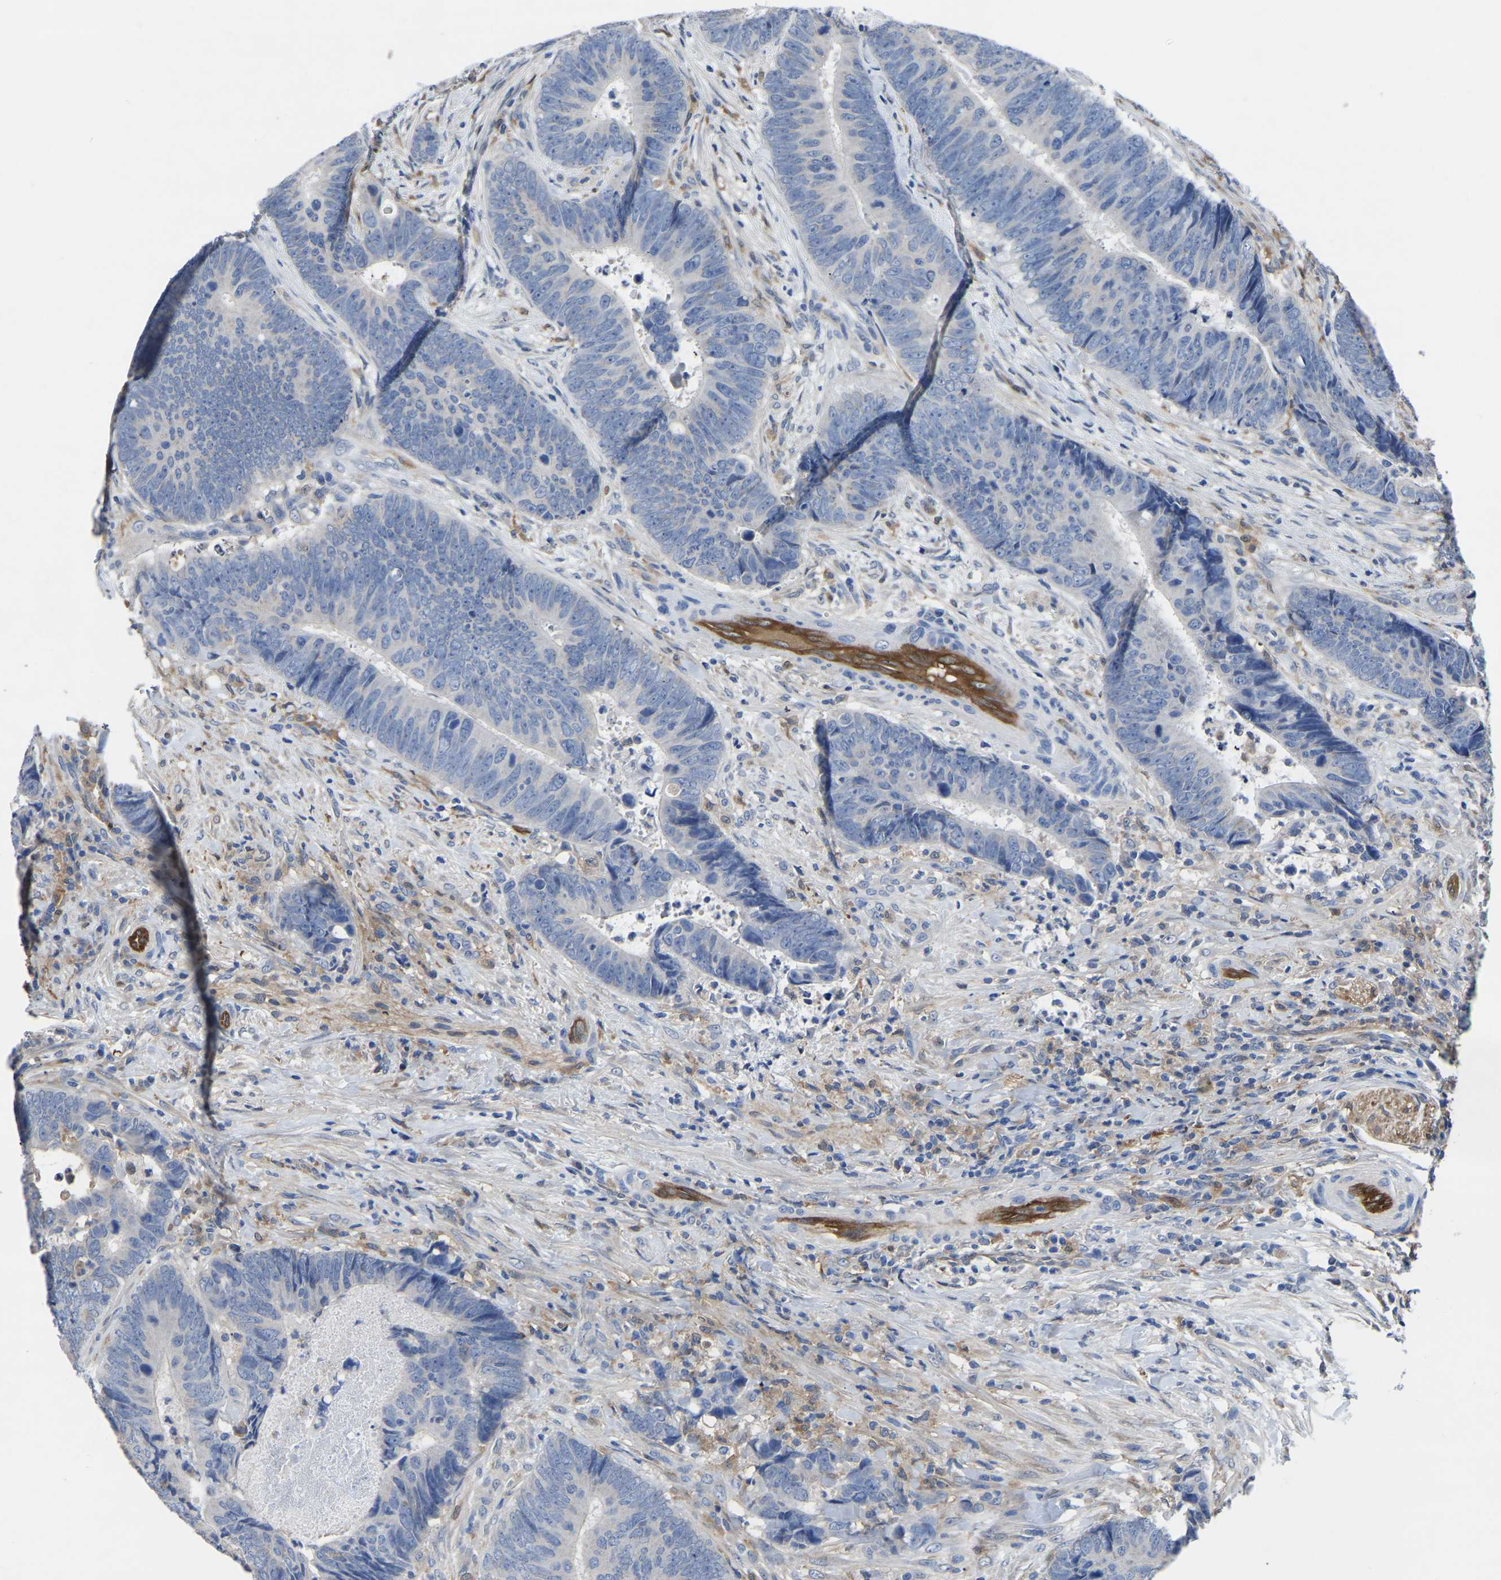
{"staining": {"intensity": "negative", "quantity": "none", "location": "none"}, "tissue": "colorectal cancer", "cell_type": "Tumor cells", "image_type": "cancer", "snomed": [{"axis": "morphology", "description": "Adenocarcinoma, NOS"}, {"axis": "topography", "description": "Colon"}], "caption": "A photomicrograph of colorectal adenocarcinoma stained for a protein shows no brown staining in tumor cells.", "gene": "ATG2B", "patient": {"sex": "male", "age": 56}}